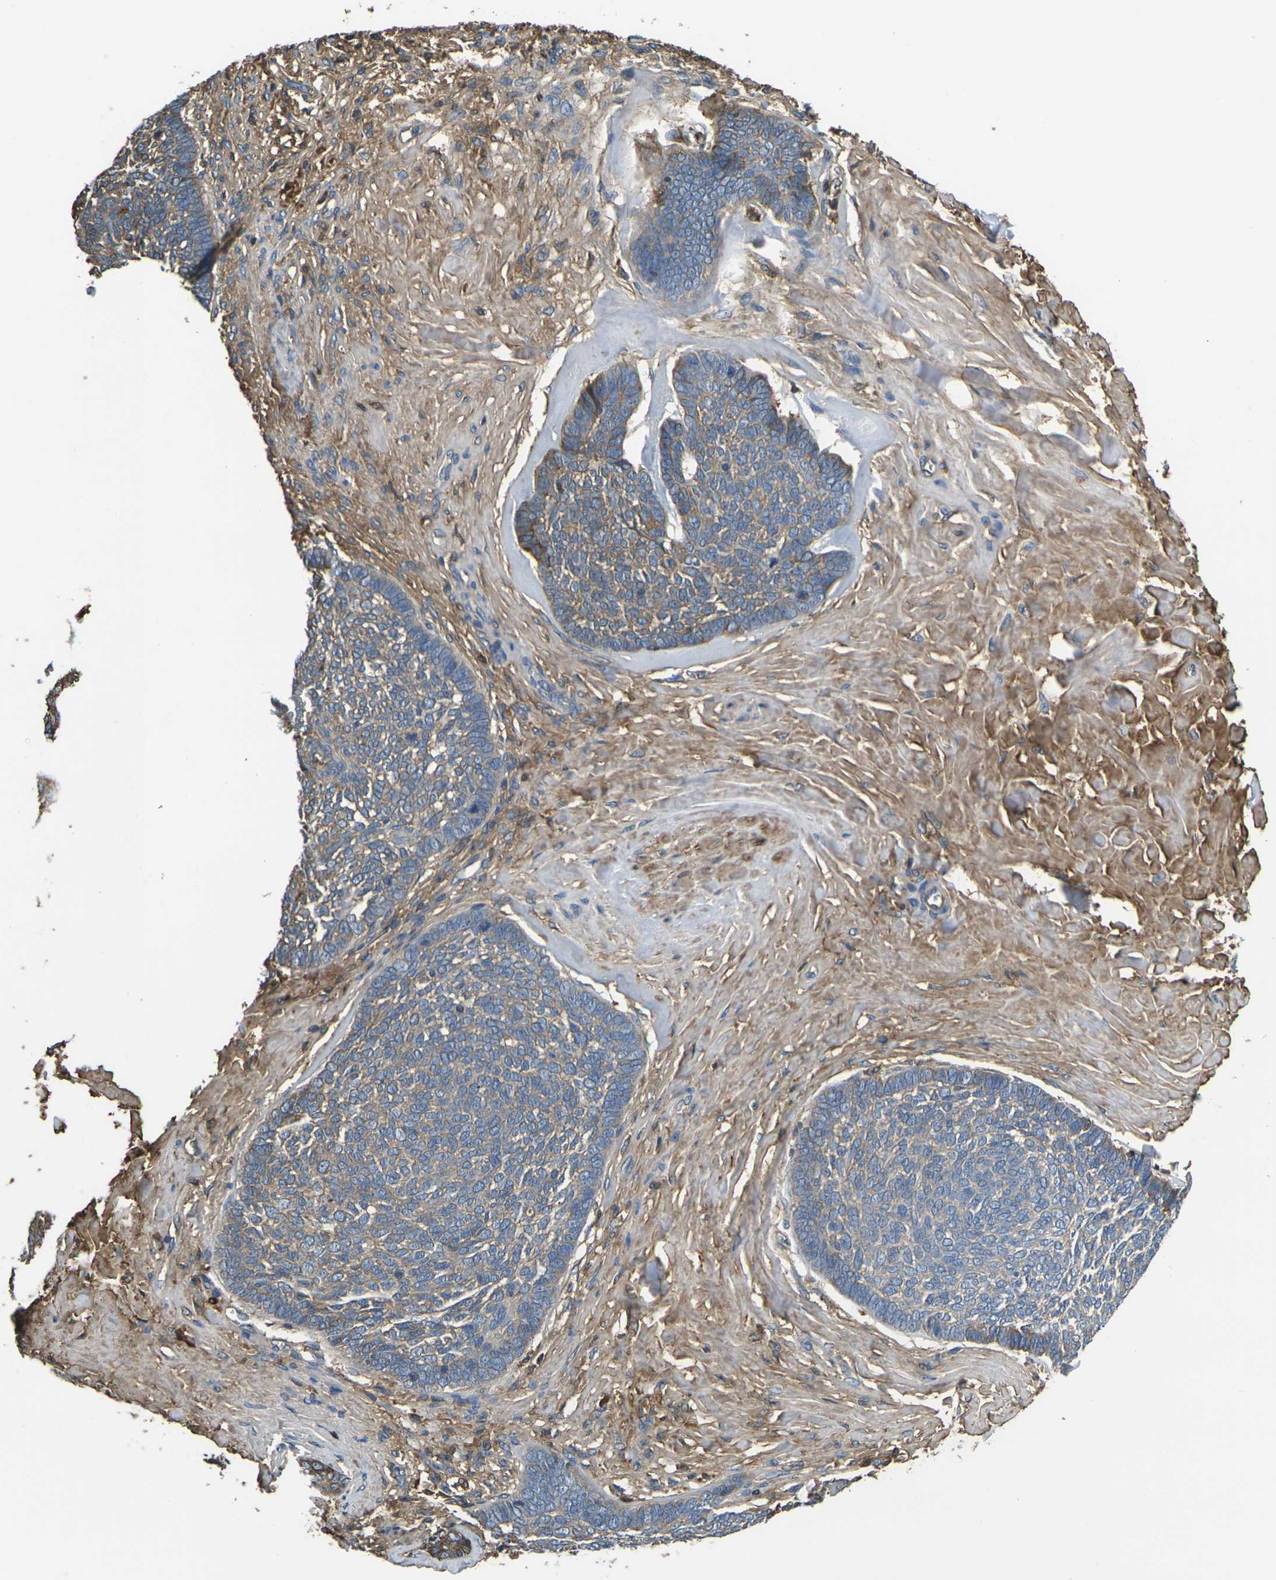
{"staining": {"intensity": "weak", "quantity": ">75%", "location": "cytoplasmic/membranous"}, "tissue": "skin cancer", "cell_type": "Tumor cells", "image_type": "cancer", "snomed": [{"axis": "morphology", "description": "Basal cell carcinoma"}, {"axis": "topography", "description": "Skin"}], "caption": "Skin basal cell carcinoma stained with DAB (3,3'-diaminobenzidine) immunohistochemistry (IHC) reveals low levels of weak cytoplasmic/membranous positivity in approximately >75% of tumor cells.", "gene": "HSPG2", "patient": {"sex": "male", "age": 84}}